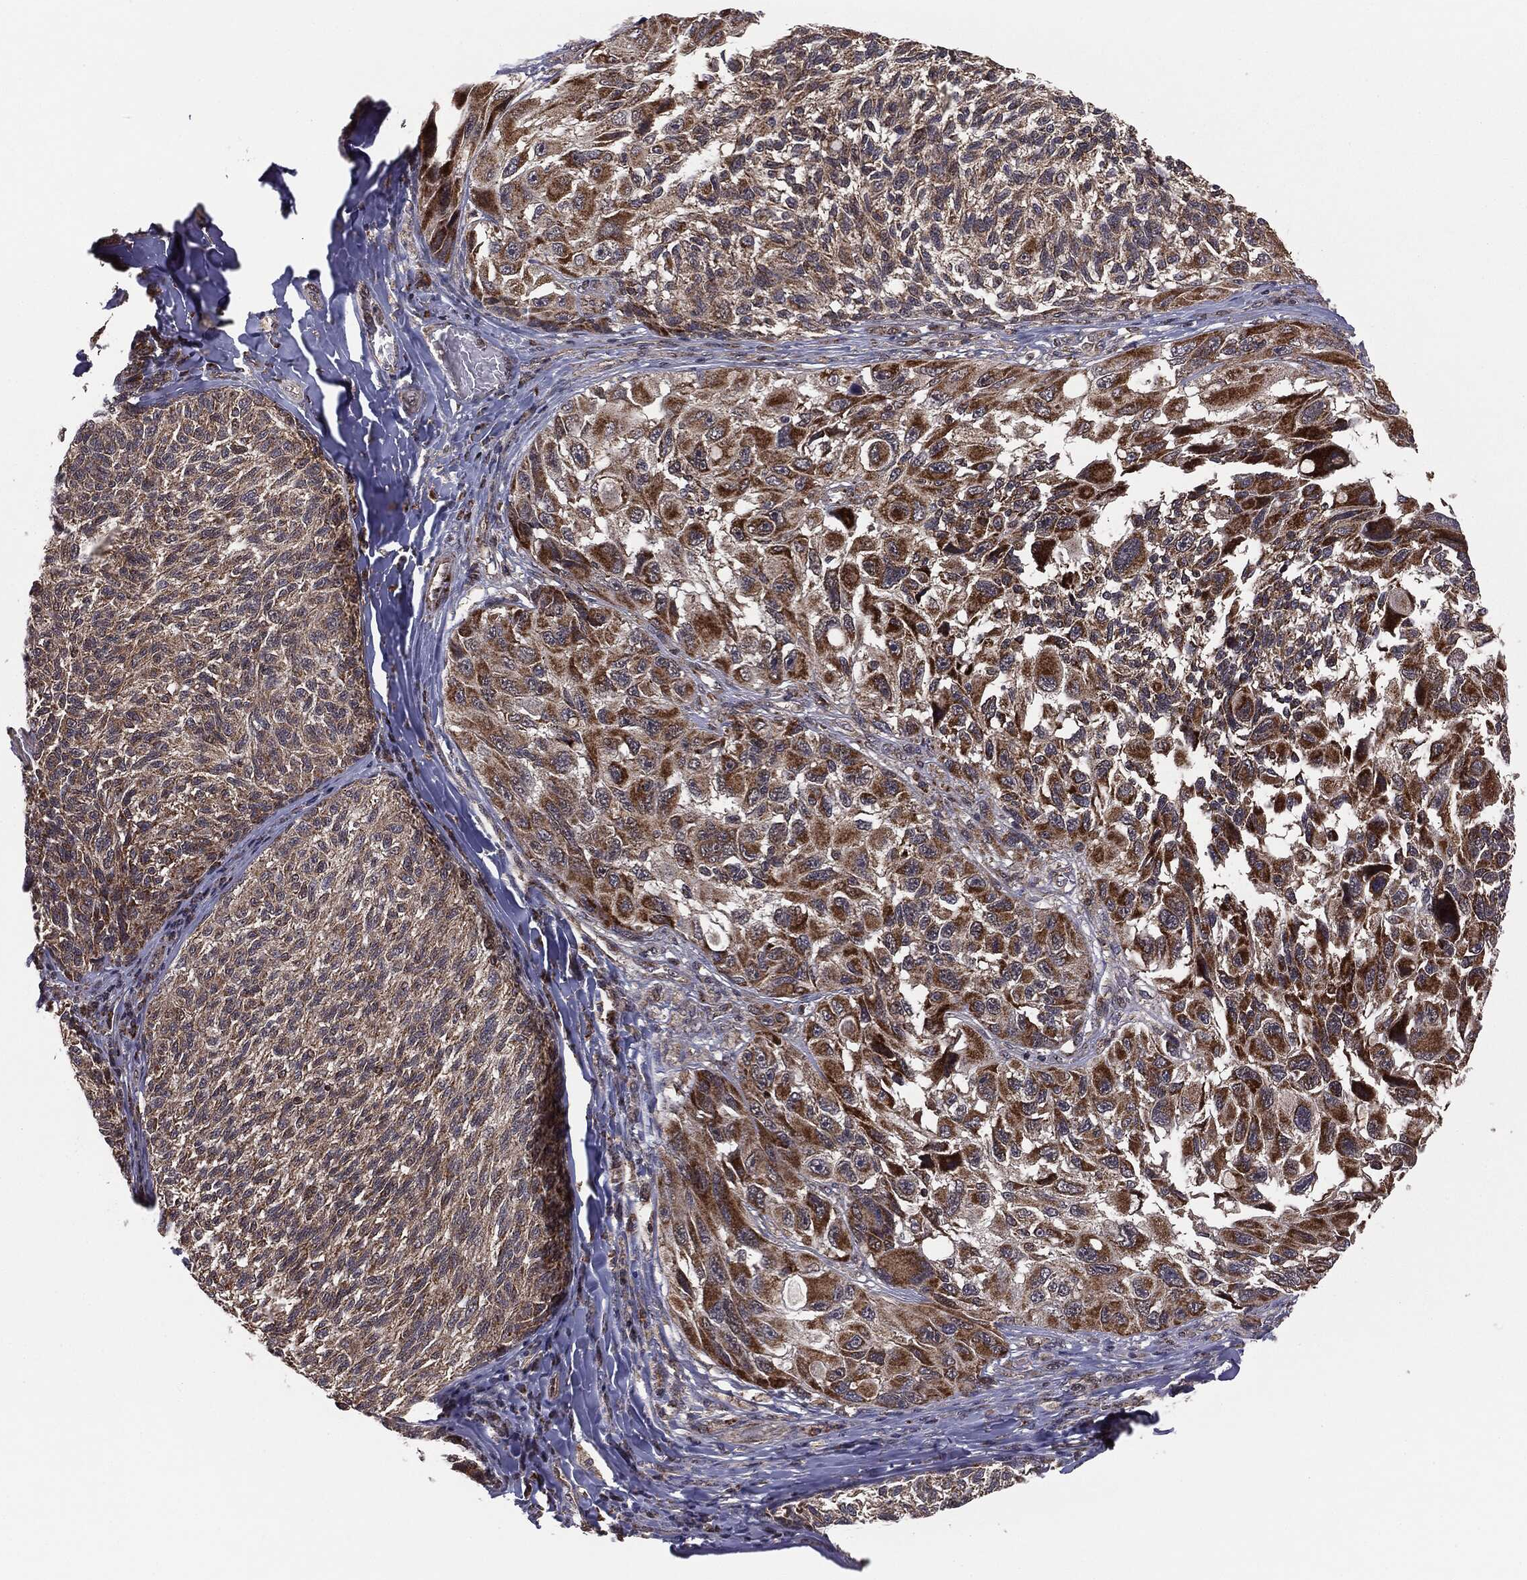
{"staining": {"intensity": "strong", "quantity": ">75%", "location": "cytoplasmic/membranous"}, "tissue": "melanoma", "cell_type": "Tumor cells", "image_type": "cancer", "snomed": [{"axis": "morphology", "description": "Malignant melanoma, NOS"}, {"axis": "topography", "description": "Skin"}], "caption": "DAB immunohistochemical staining of malignant melanoma reveals strong cytoplasmic/membranous protein expression in approximately >75% of tumor cells.", "gene": "MTOR", "patient": {"sex": "female", "age": 73}}